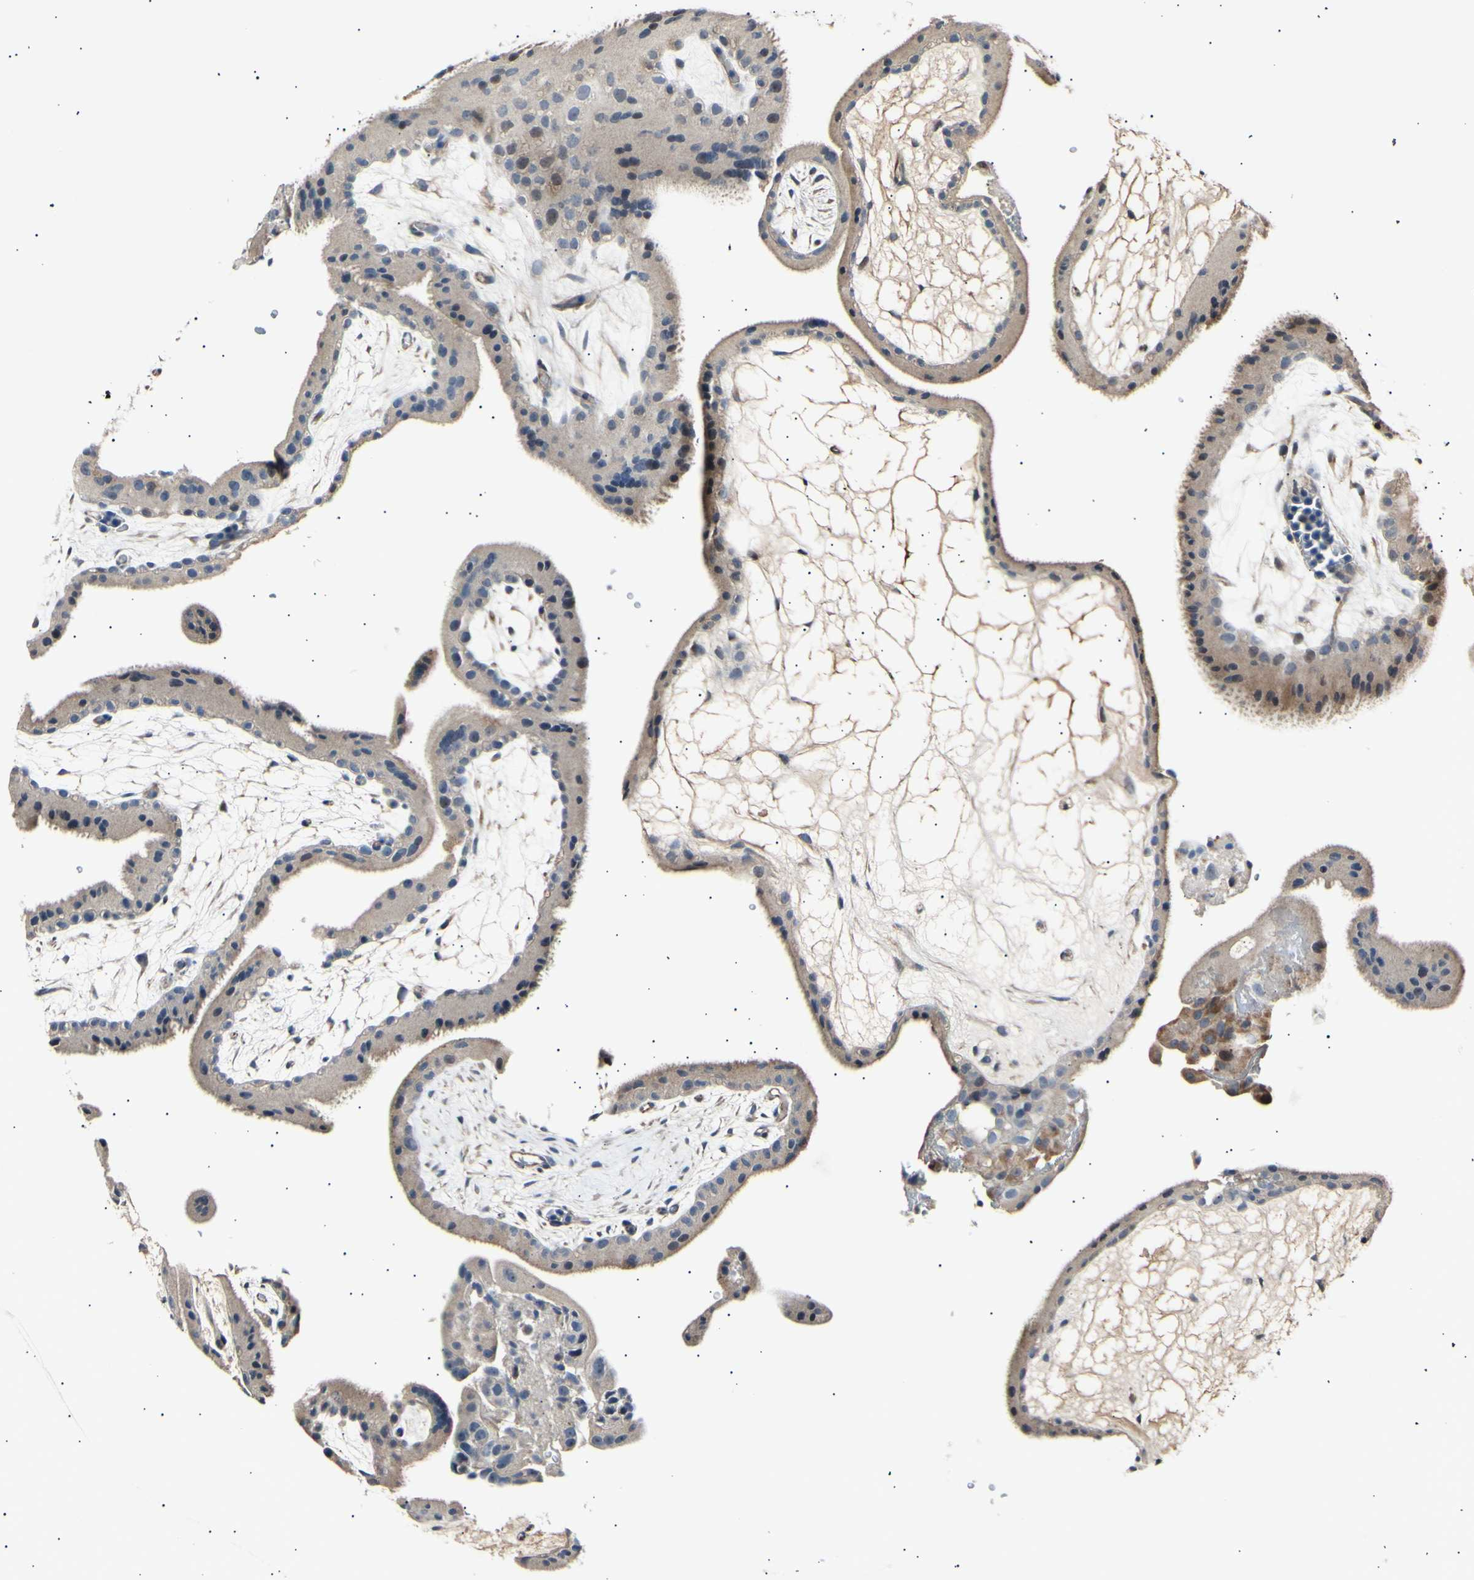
{"staining": {"intensity": "moderate", "quantity": ">75%", "location": "cytoplasmic/membranous"}, "tissue": "placenta", "cell_type": "Trophoblastic cells", "image_type": "normal", "snomed": [{"axis": "morphology", "description": "Normal tissue, NOS"}, {"axis": "topography", "description": "Placenta"}], "caption": "The photomicrograph exhibits staining of normal placenta, revealing moderate cytoplasmic/membranous protein expression (brown color) within trophoblastic cells.", "gene": "ITGA6", "patient": {"sex": "female", "age": 19}}